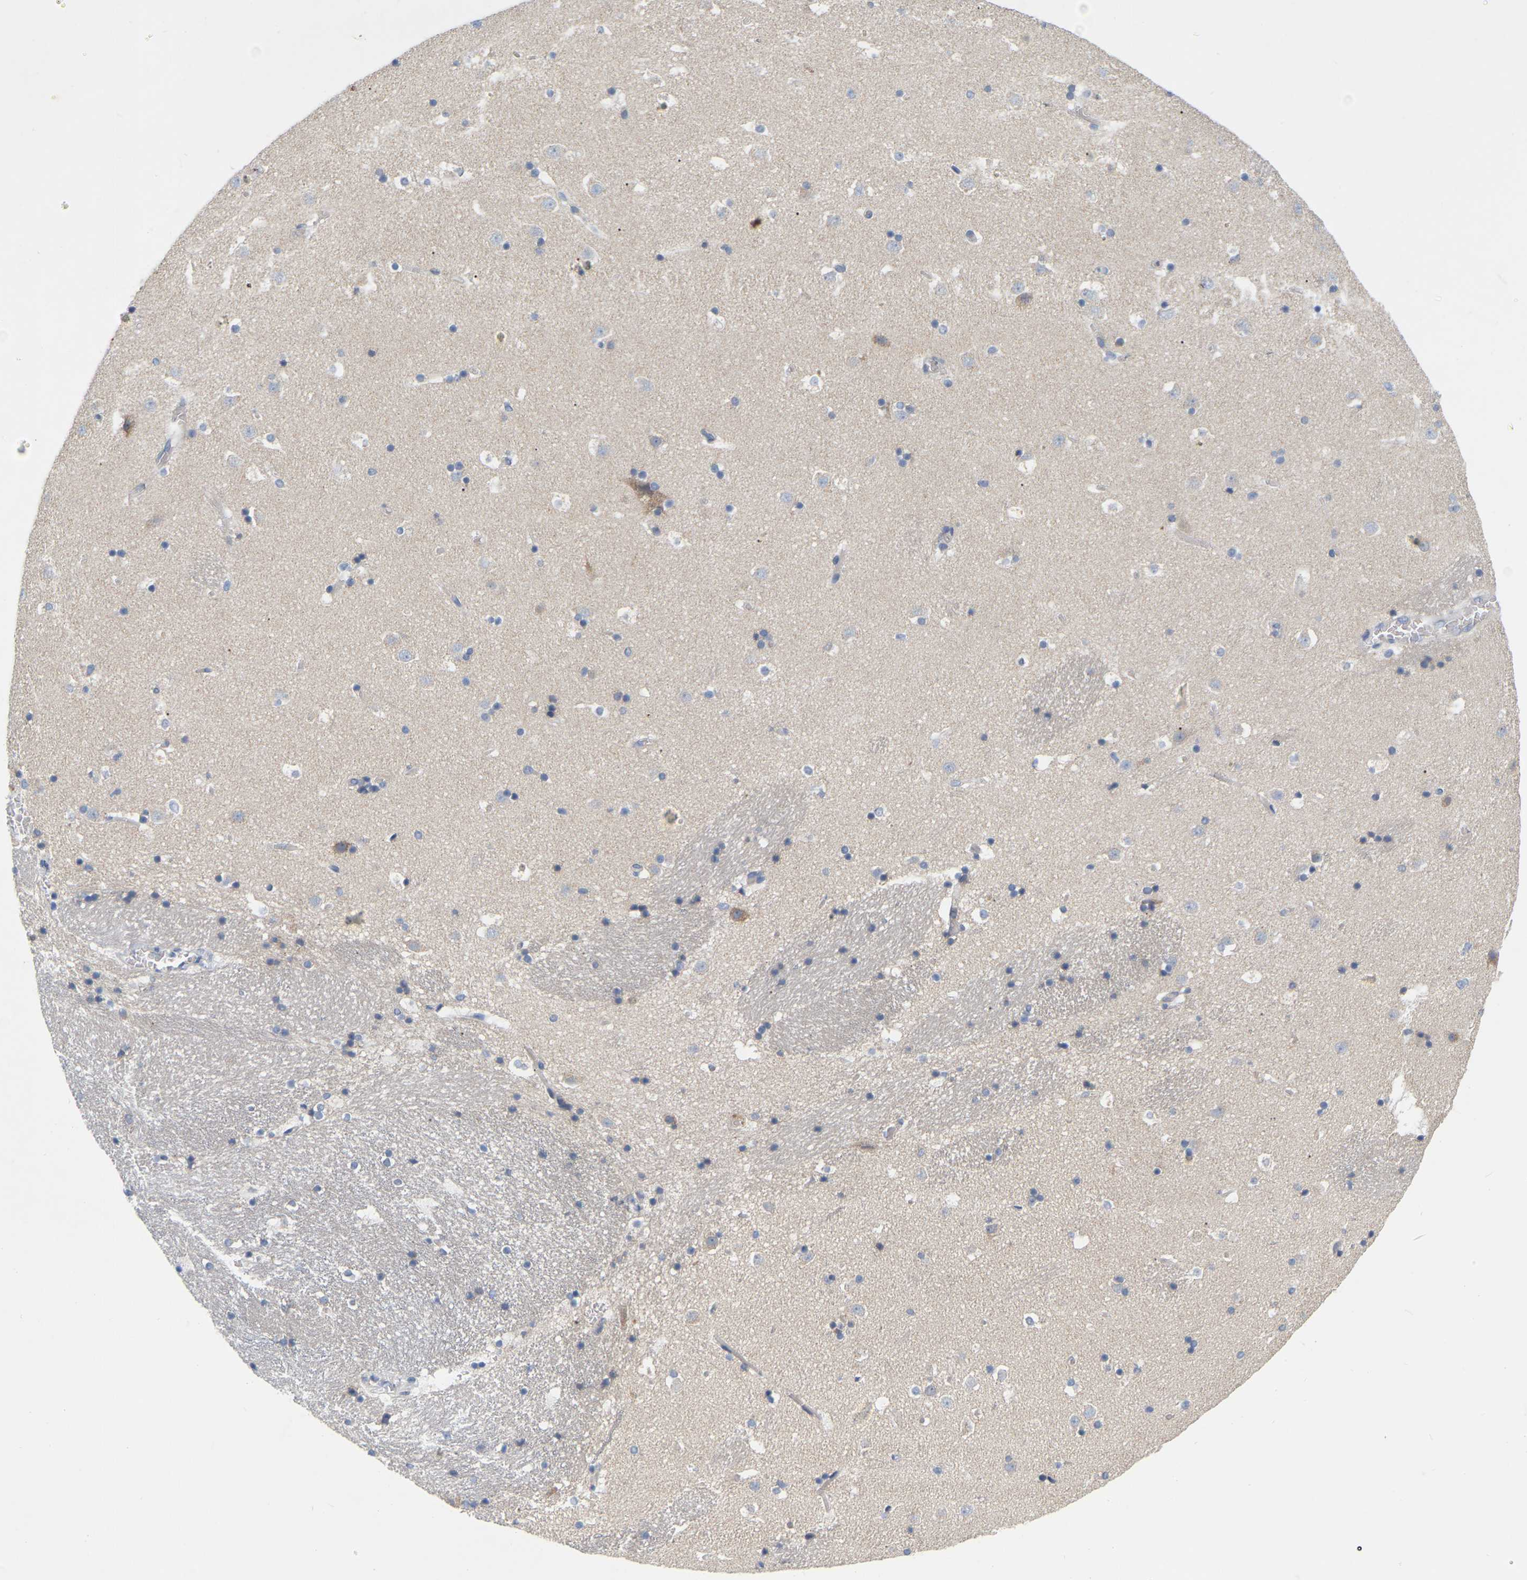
{"staining": {"intensity": "weak", "quantity": "<25%", "location": "cytoplasmic/membranous"}, "tissue": "caudate", "cell_type": "Glial cells", "image_type": "normal", "snomed": [{"axis": "morphology", "description": "Normal tissue, NOS"}, {"axis": "topography", "description": "Lateral ventricle wall"}], "caption": "IHC of unremarkable human caudate shows no staining in glial cells. (DAB (3,3'-diaminobenzidine) immunohistochemistry (IHC) with hematoxylin counter stain).", "gene": "MINDY4", "patient": {"sex": "male", "age": 45}}